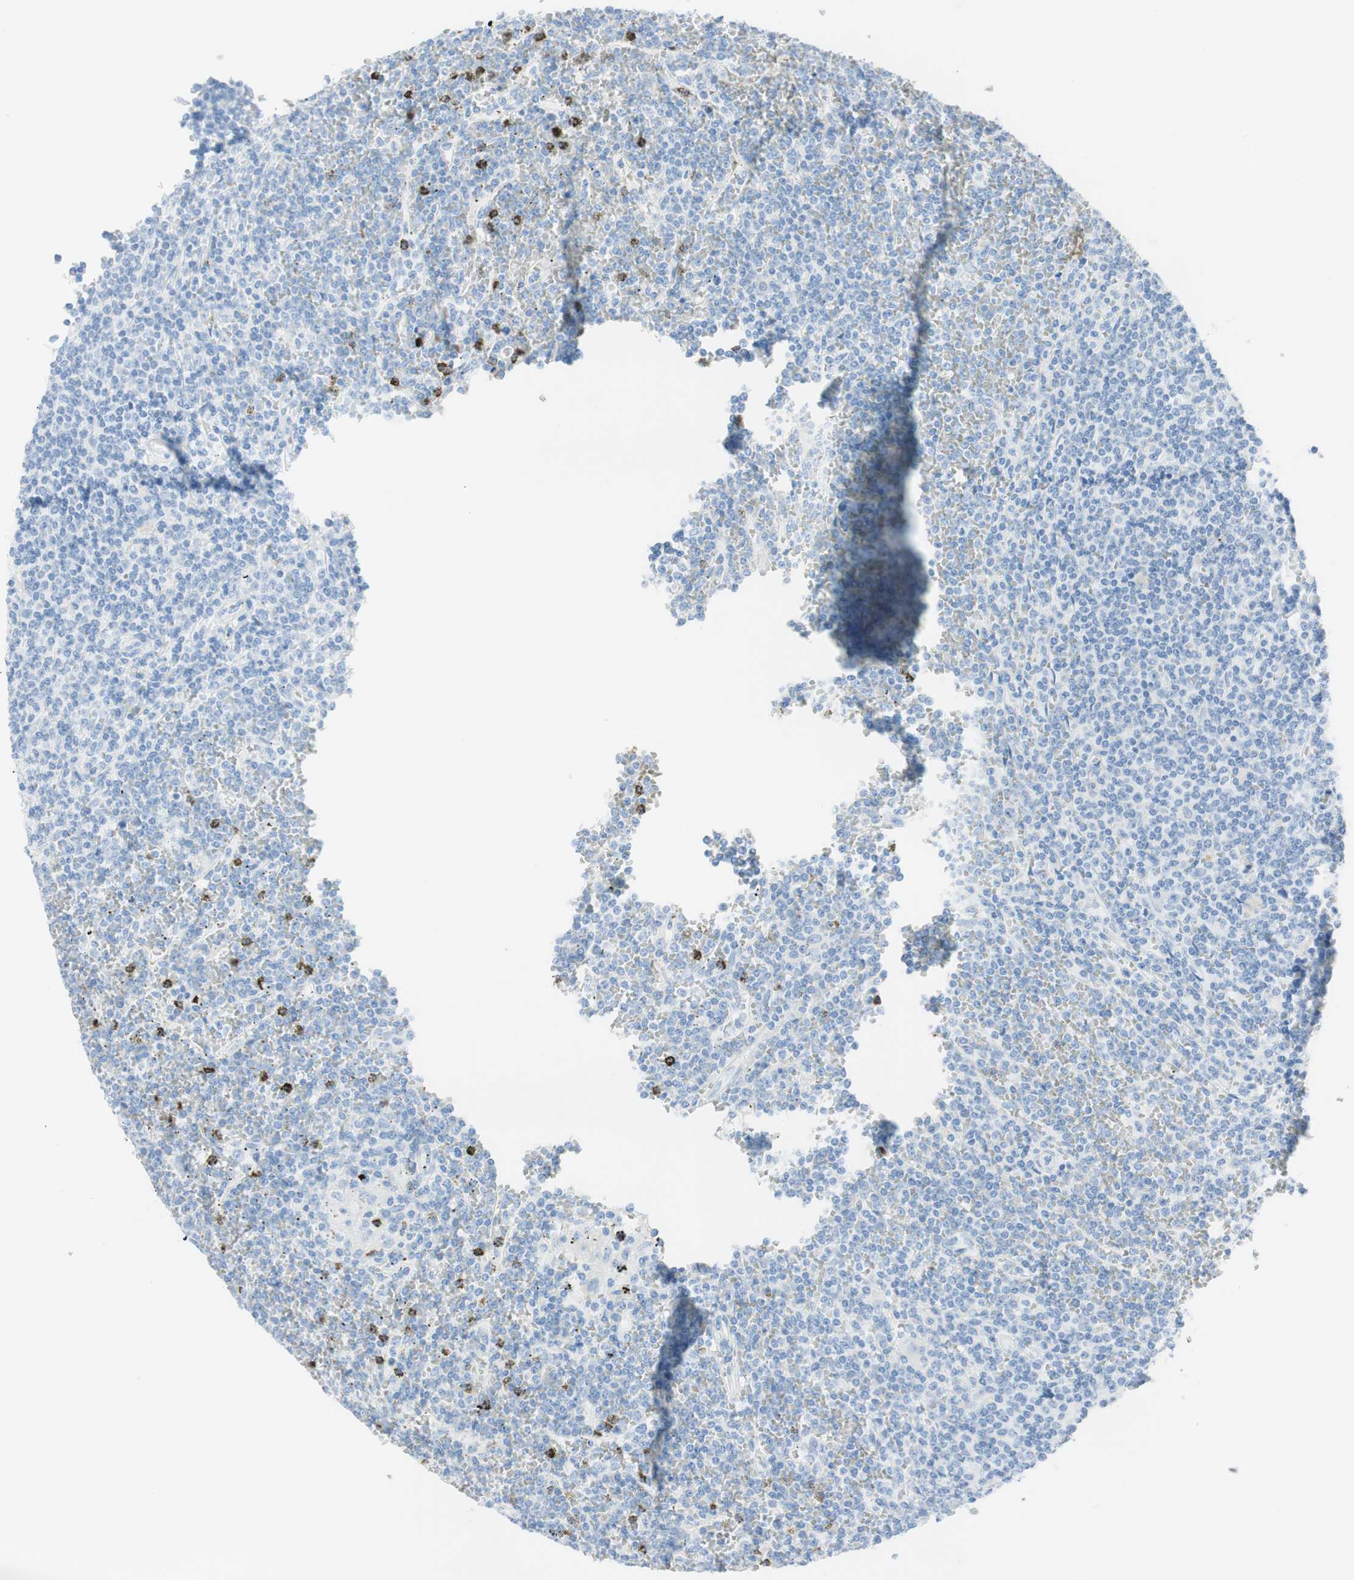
{"staining": {"intensity": "negative", "quantity": "none", "location": "none"}, "tissue": "lymphoma", "cell_type": "Tumor cells", "image_type": "cancer", "snomed": [{"axis": "morphology", "description": "Malignant lymphoma, non-Hodgkin's type, Low grade"}, {"axis": "topography", "description": "Spleen"}], "caption": "Tumor cells are negative for brown protein staining in malignant lymphoma, non-Hodgkin's type (low-grade).", "gene": "TPO", "patient": {"sex": "female", "age": 19}}